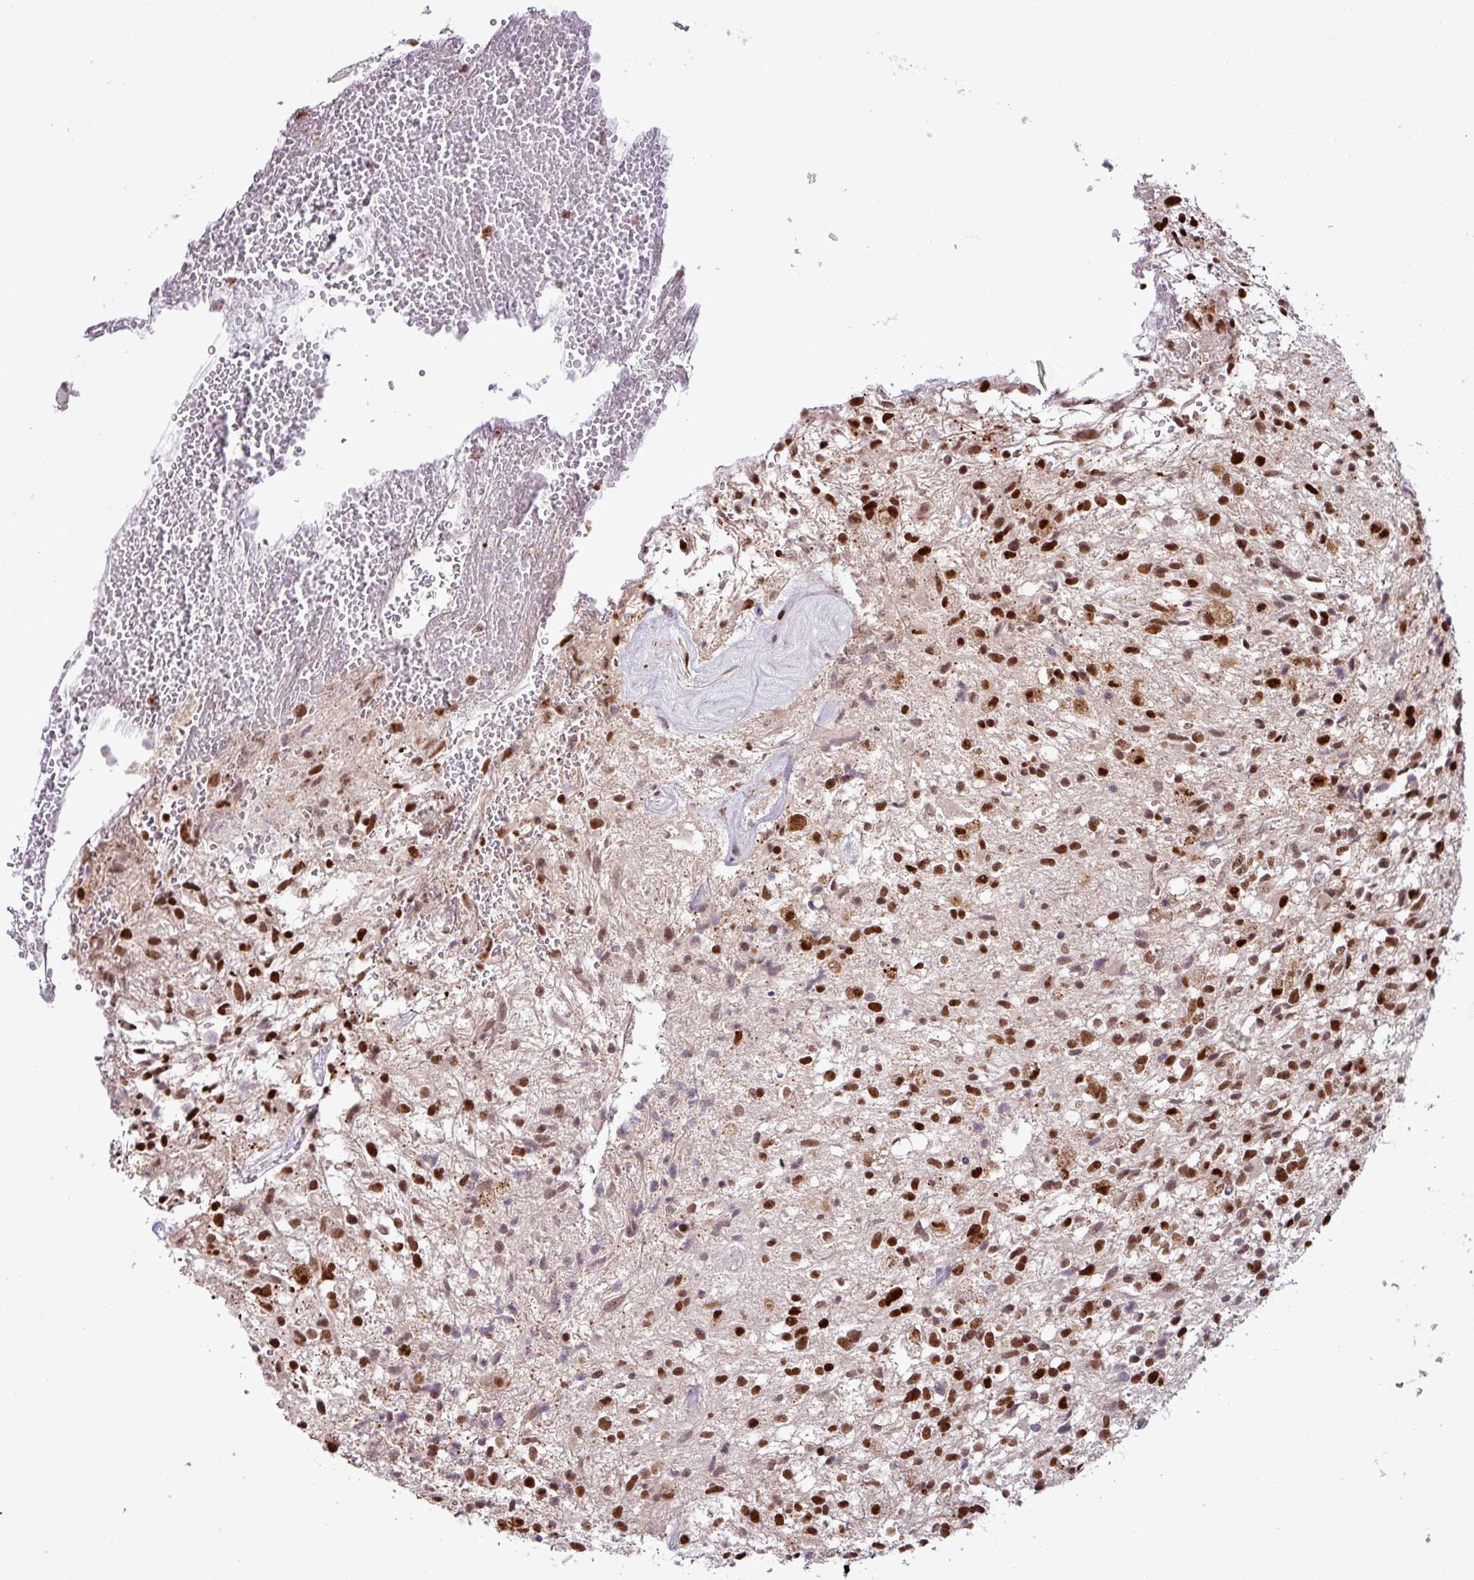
{"staining": {"intensity": "strong", "quantity": ">75%", "location": "nuclear"}, "tissue": "glioma", "cell_type": "Tumor cells", "image_type": "cancer", "snomed": [{"axis": "morphology", "description": "Glioma, malignant, High grade"}, {"axis": "topography", "description": "Brain"}], "caption": "Strong nuclear protein positivity is appreciated in about >75% of tumor cells in malignant glioma (high-grade).", "gene": "IRF2BPL", "patient": {"sex": "male", "age": 56}}